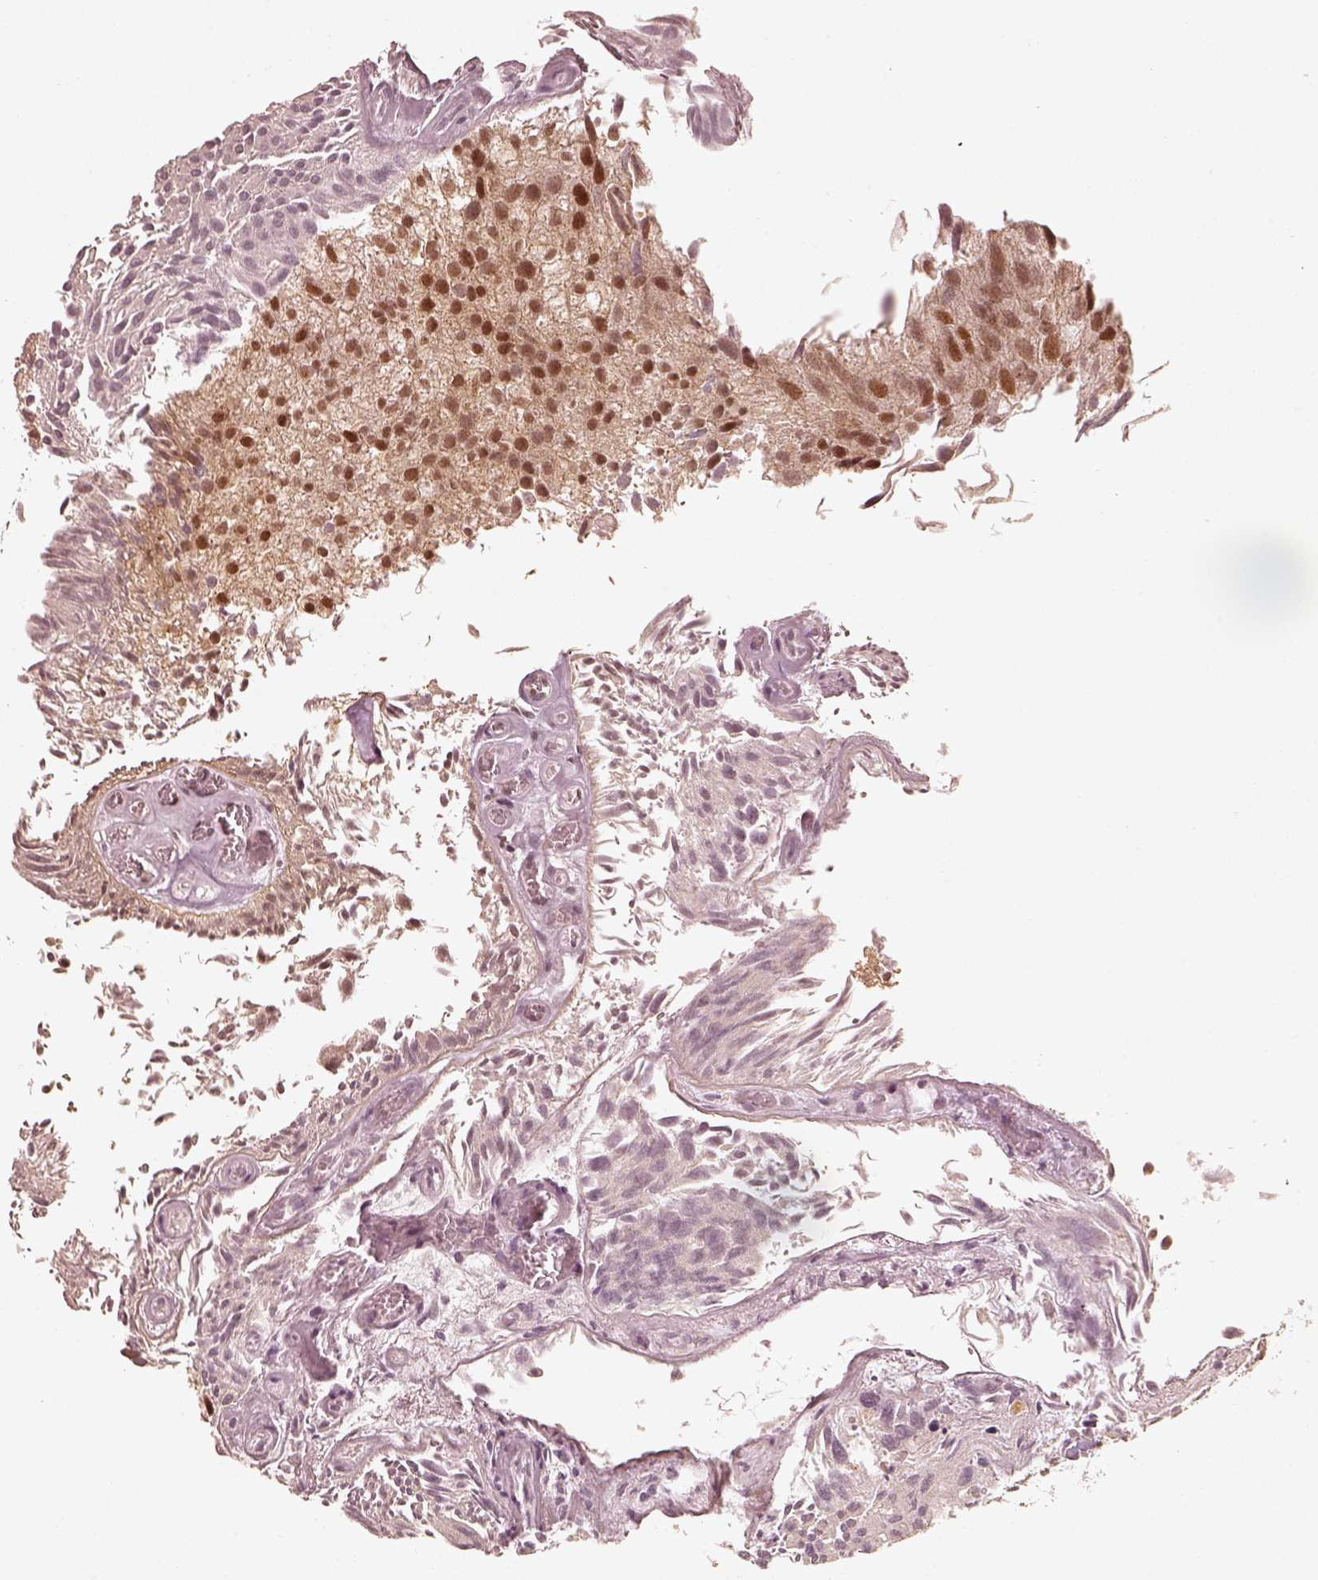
{"staining": {"intensity": "moderate", "quantity": ">75%", "location": "nuclear"}, "tissue": "urothelial cancer", "cell_type": "Tumor cells", "image_type": "cancer", "snomed": [{"axis": "morphology", "description": "Urothelial carcinoma, Low grade"}, {"axis": "topography", "description": "Urinary bladder"}], "caption": "DAB immunohistochemical staining of urothelial carcinoma (low-grade) demonstrates moderate nuclear protein expression in approximately >75% of tumor cells.", "gene": "GMEB2", "patient": {"sex": "female", "age": 87}}